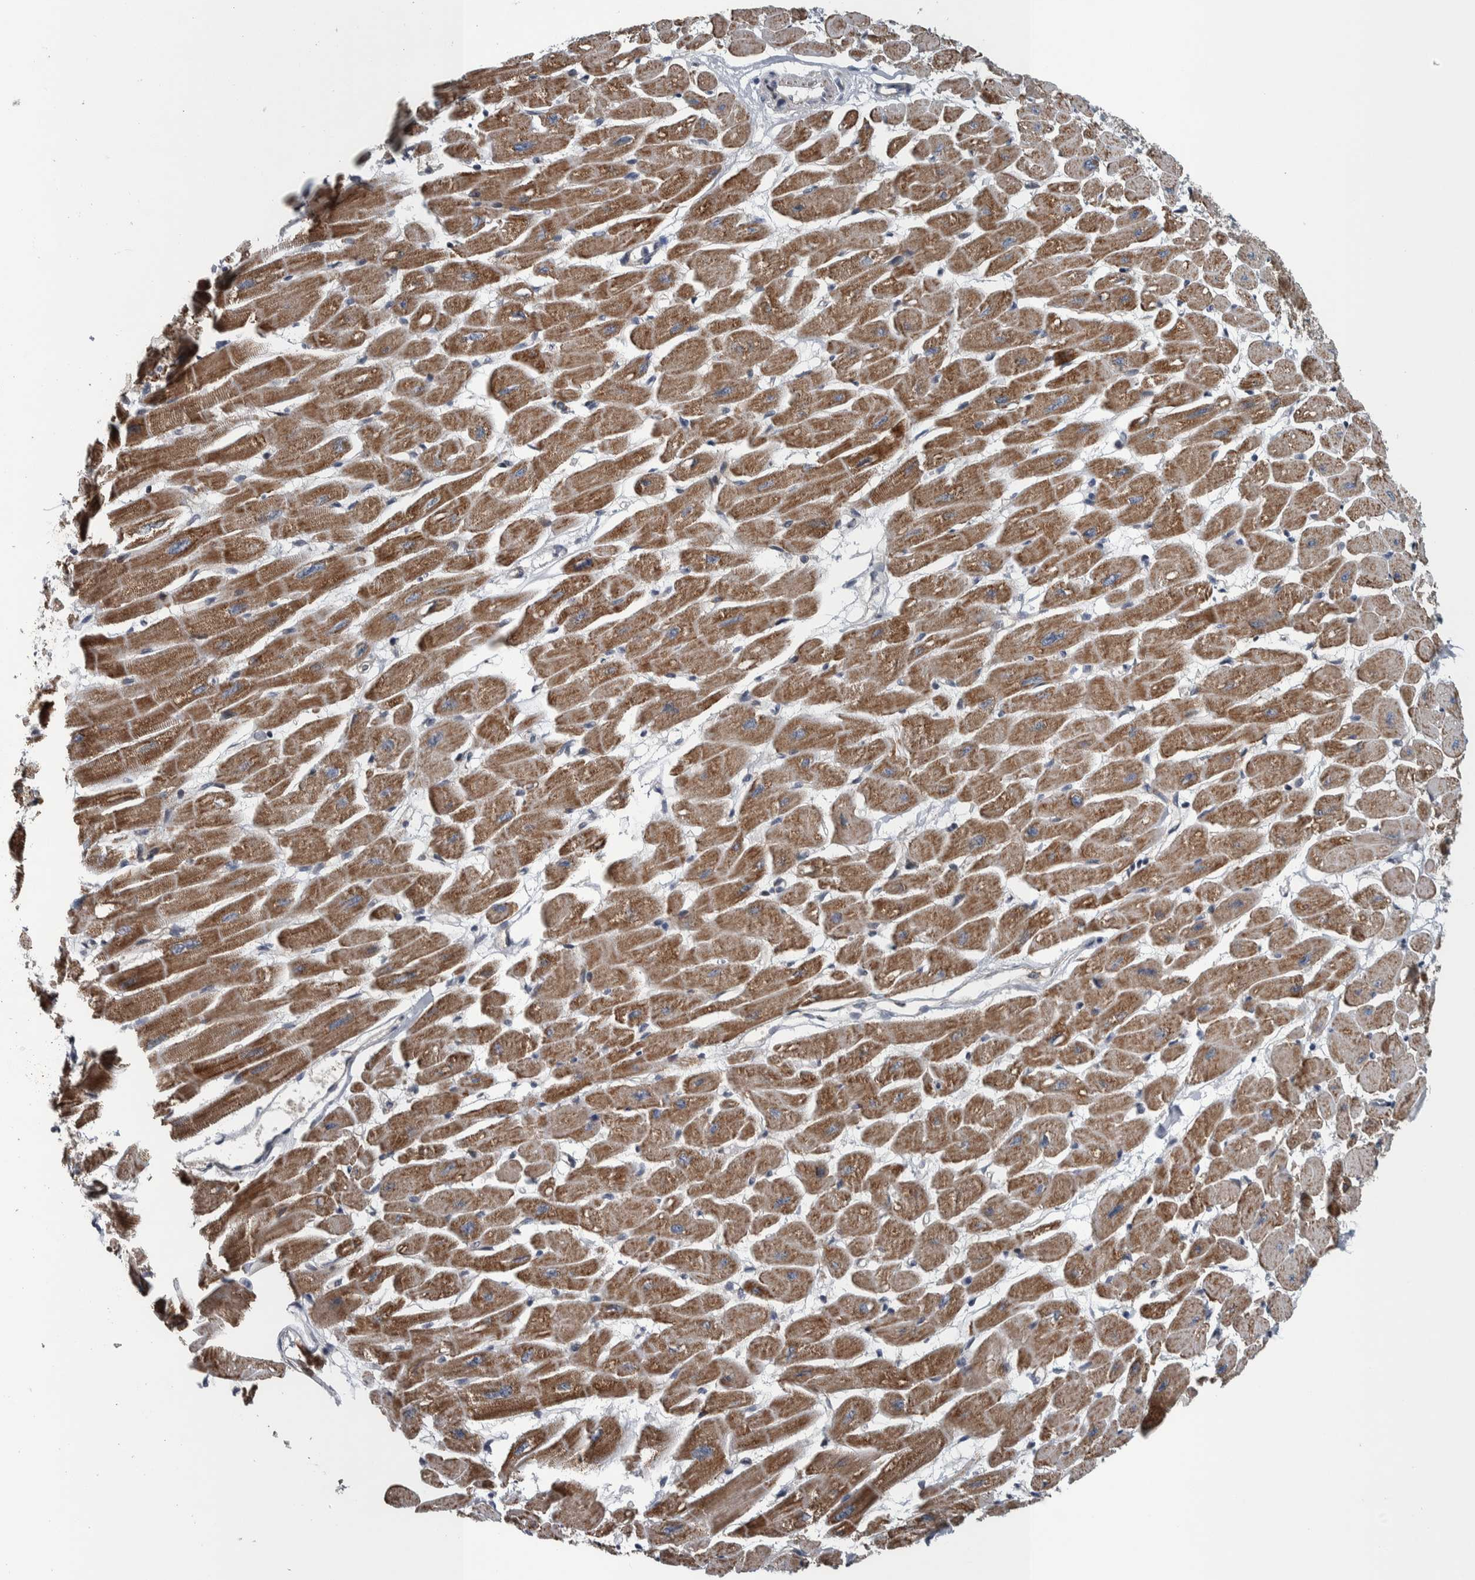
{"staining": {"intensity": "moderate", "quantity": ">75%", "location": "cytoplasmic/membranous"}, "tissue": "heart muscle", "cell_type": "Cardiomyocytes", "image_type": "normal", "snomed": [{"axis": "morphology", "description": "Normal tissue, NOS"}, {"axis": "topography", "description": "Heart"}], "caption": "Immunohistochemistry (IHC) of unremarkable human heart muscle shows medium levels of moderate cytoplasmic/membranous expression in about >75% of cardiomyocytes. Immunohistochemistry (IHC) stains the protein of interest in brown and the nuclei are stained blue.", "gene": "BAIAP2L1", "patient": {"sex": "female", "age": 54}}